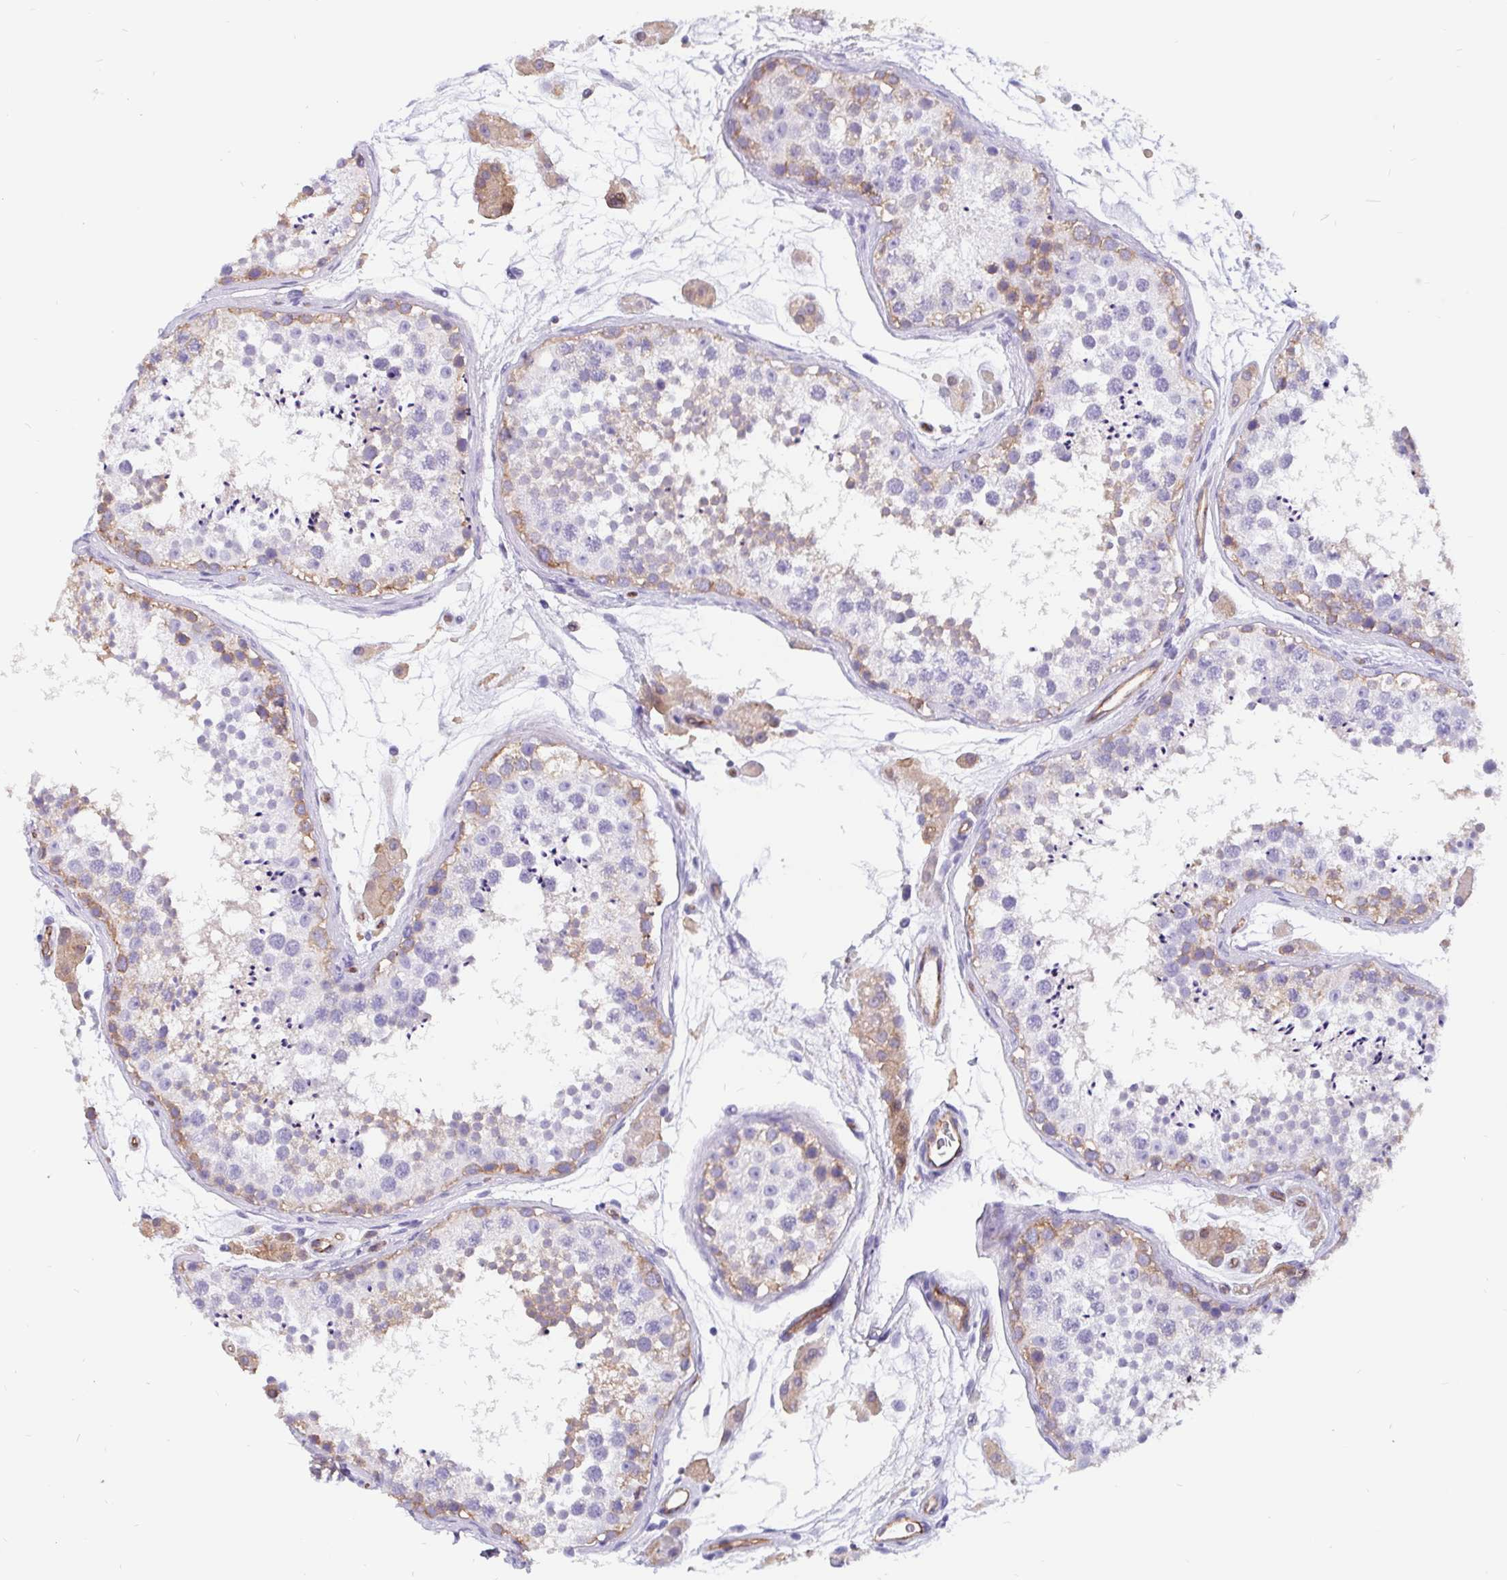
{"staining": {"intensity": "moderate", "quantity": "<25%", "location": "cytoplasmic/membranous"}, "tissue": "testis", "cell_type": "Cells in seminiferous ducts", "image_type": "normal", "snomed": [{"axis": "morphology", "description": "Normal tissue, NOS"}, {"axis": "topography", "description": "Testis"}], "caption": "DAB immunohistochemical staining of benign human testis reveals moderate cytoplasmic/membranous protein staining in about <25% of cells in seminiferous ducts. (Stains: DAB in brown, nuclei in blue, Microscopy: brightfield microscopy at high magnification).", "gene": "LIMCH1", "patient": {"sex": "male", "age": 41}}